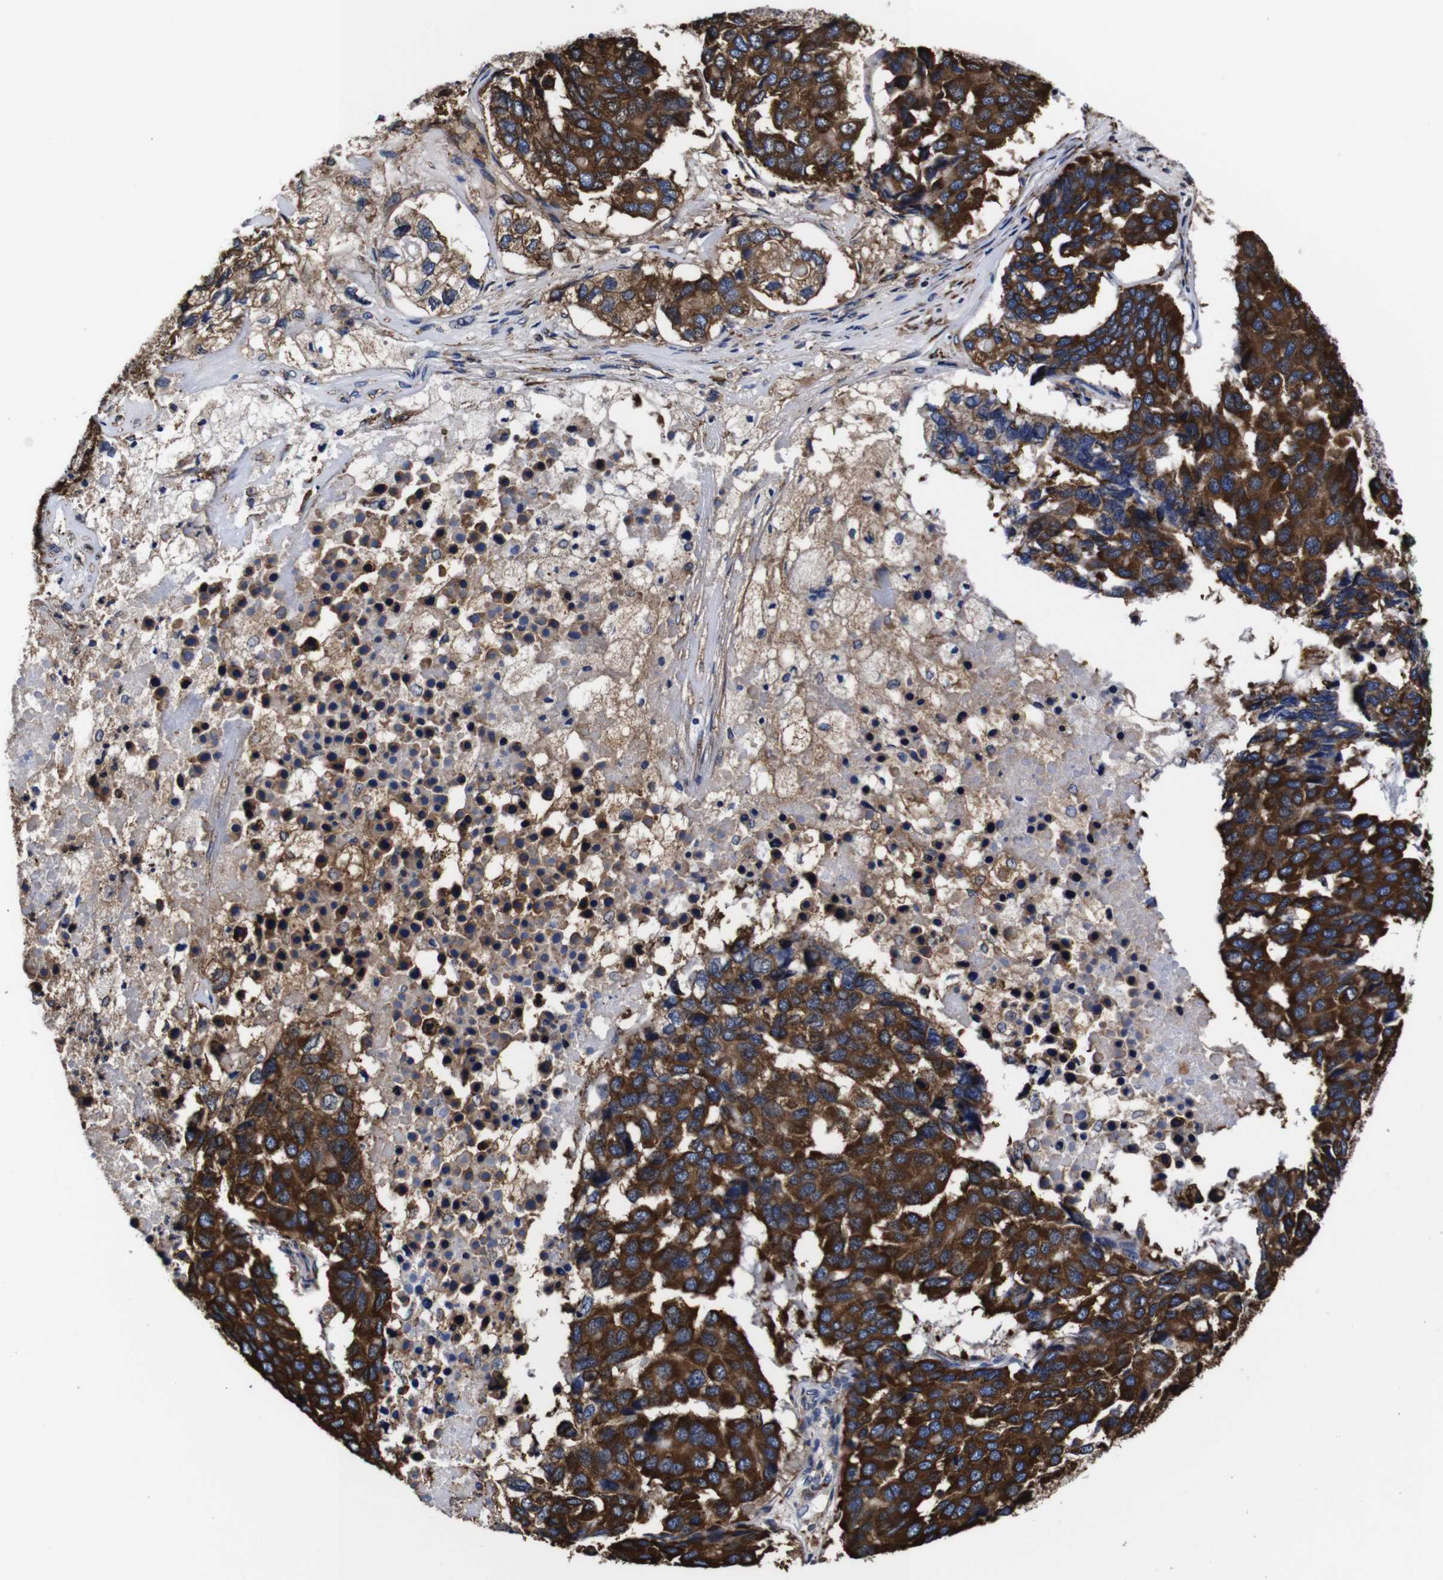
{"staining": {"intensity": "strong", "quantity": ">75%", "location": "cytoplasmic/membranous"}, "tissue": "pancreatic cancer", "cell_type": "Tumor cells", "image_type": "cancer", "snomed": [{"axis": "morphology", "description": "Adenocarcinoma, NOS"}, {"axis": "topography", "description": "Pancreas"}], "caption": "Protein expression analysis of pancreatic cancer (adenocarcinoma) demonstrates strong cytoplasmic/membranous expression in approximately >75% of tumor cells.", "gene": "PPIB", "patient": {"sex": "male", "age": 50}}